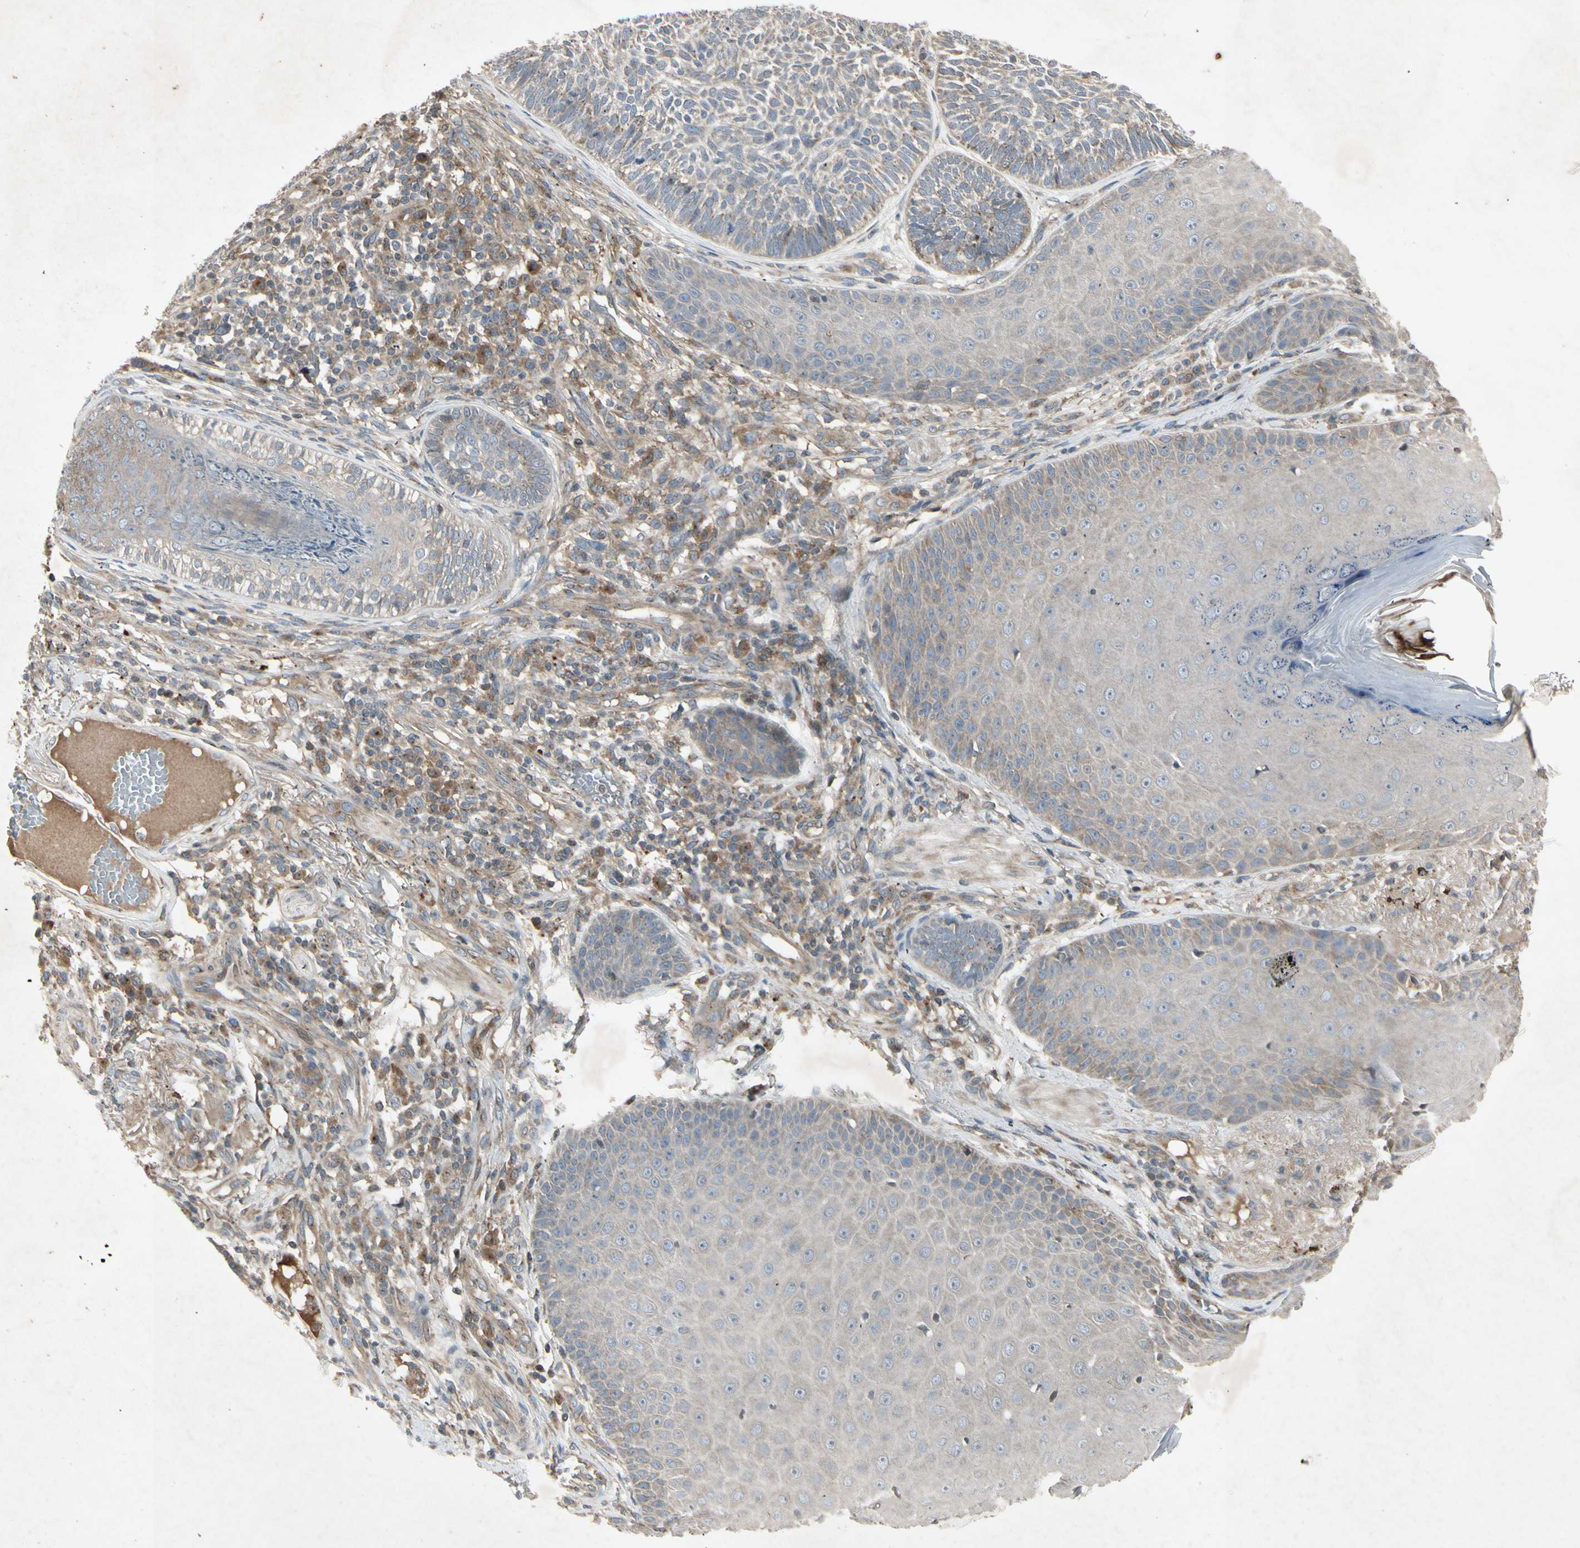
{"staining": {"intensity": "weak", "quantity": "25%-75%", "location": "cytoplasmic/membranous"}, "tissue": "skin cancer", "cell_type": "Tumor cells", "image_type": "cancer", "snomed": [{"axis": "morphology", "description": "Normal tissue, NOS"}, {"axis": "morphology", "description": "Basal cell carcinoma"}, {"axis": "topography", "description": "Skin"}], "caption": "Immunohistochemistry micrograph of skin basal cell carcinoma stained for a protein (brown), which reveals low levels of weak cytoplasmic/membranous expression in about 25%-75% of tumor cells.", "gene": "TEK", "patient": {"sex": "male", "age": 52}}